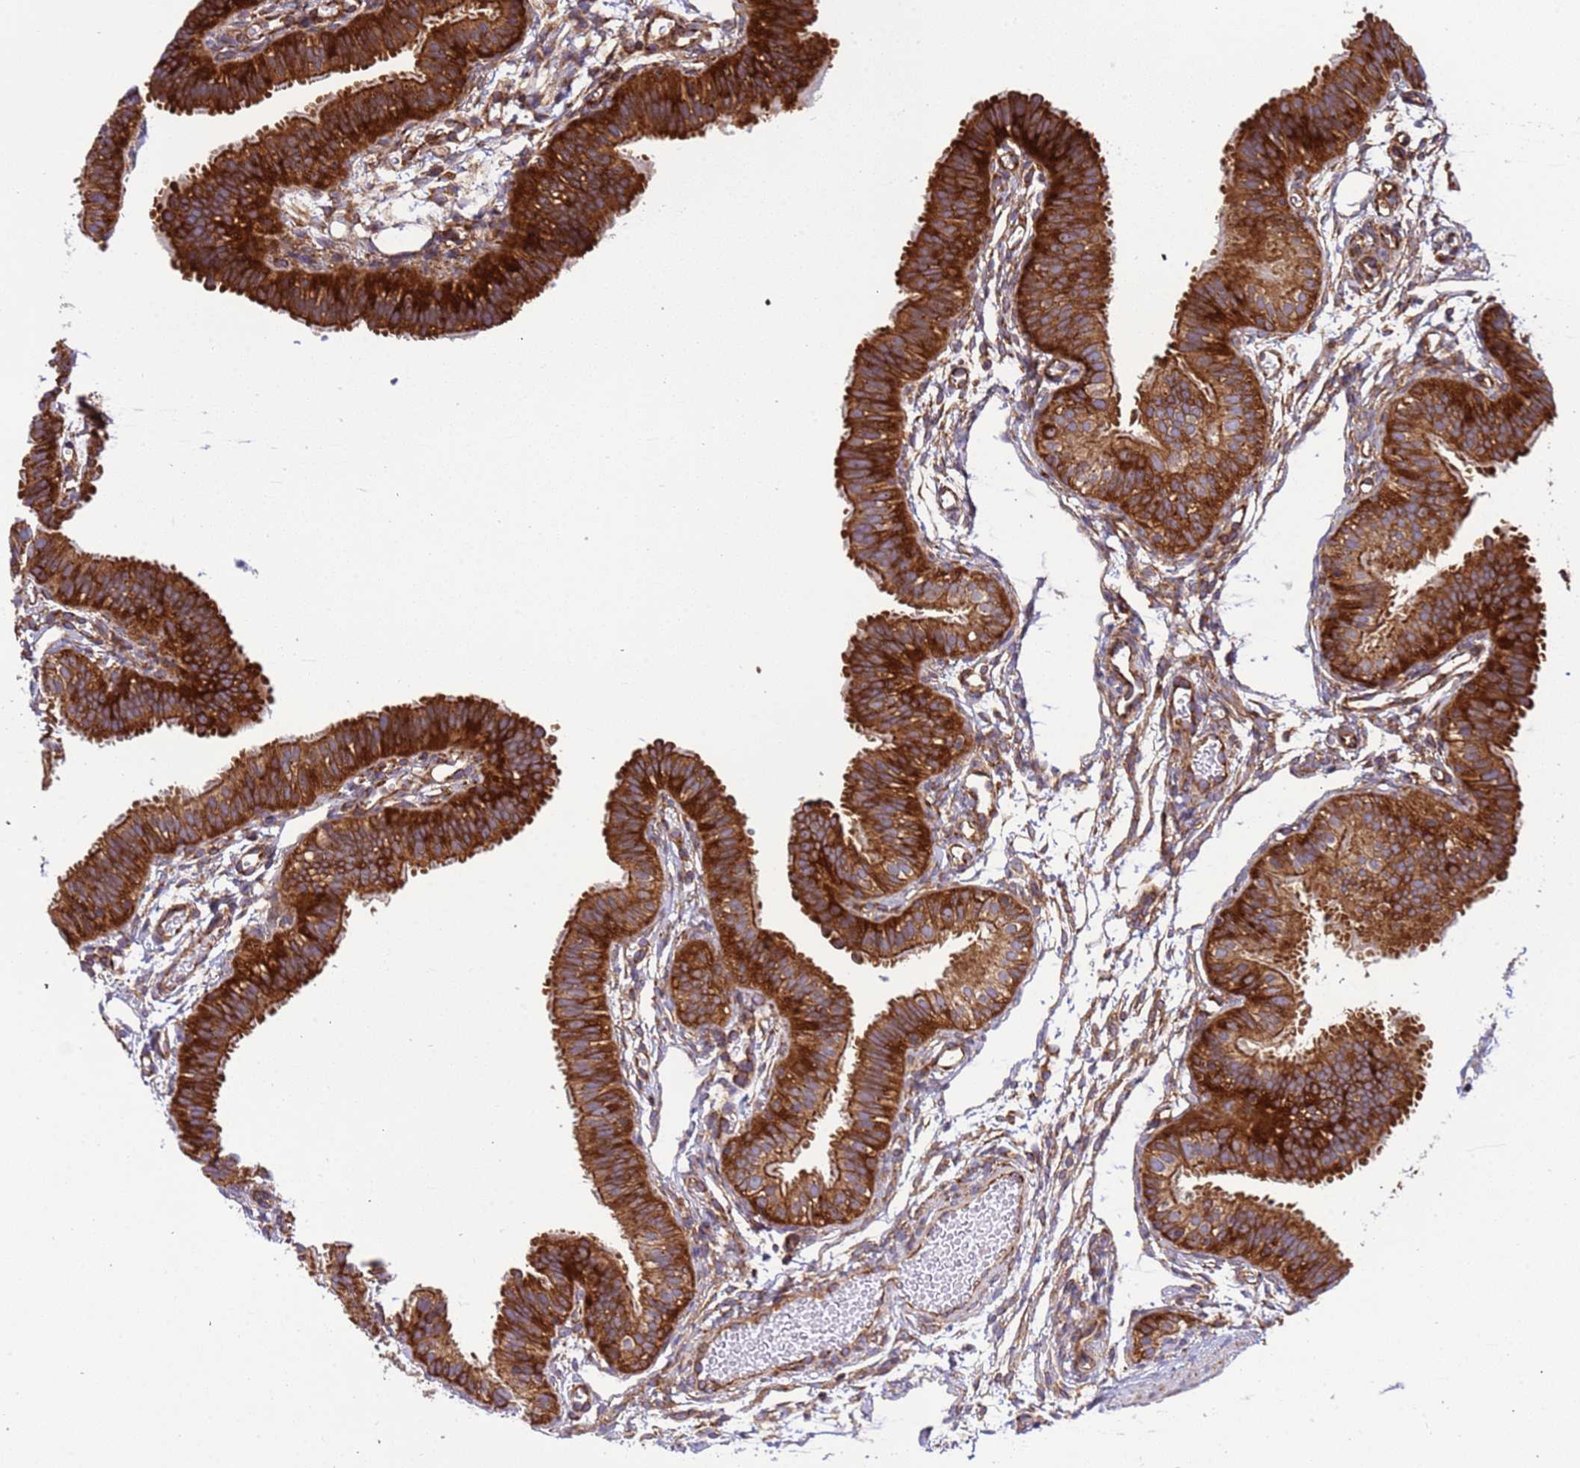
{"staining": {"intensity": "strong", "quantity": ">75%", "location": "cytoplasmic/membranous"}, "tissue": "fallopian tube", "cell_type": "Glandular cells", "image_type": "normal", "snomed": [{"axis": "morphology", "description": "Normal tissue, NOS"}, {"axis": "topography", "description": "Fallopian tube"}], "caption": "Fallopian tube stained with DAB (3,3'-diaminobenzidine) immunohistochemistry displays high levels of strong cytoplasmic/membranous staining in about >75% of glandular cells.", "gene": "RPL36", "patient": {"sex": "female", "age": 35}}